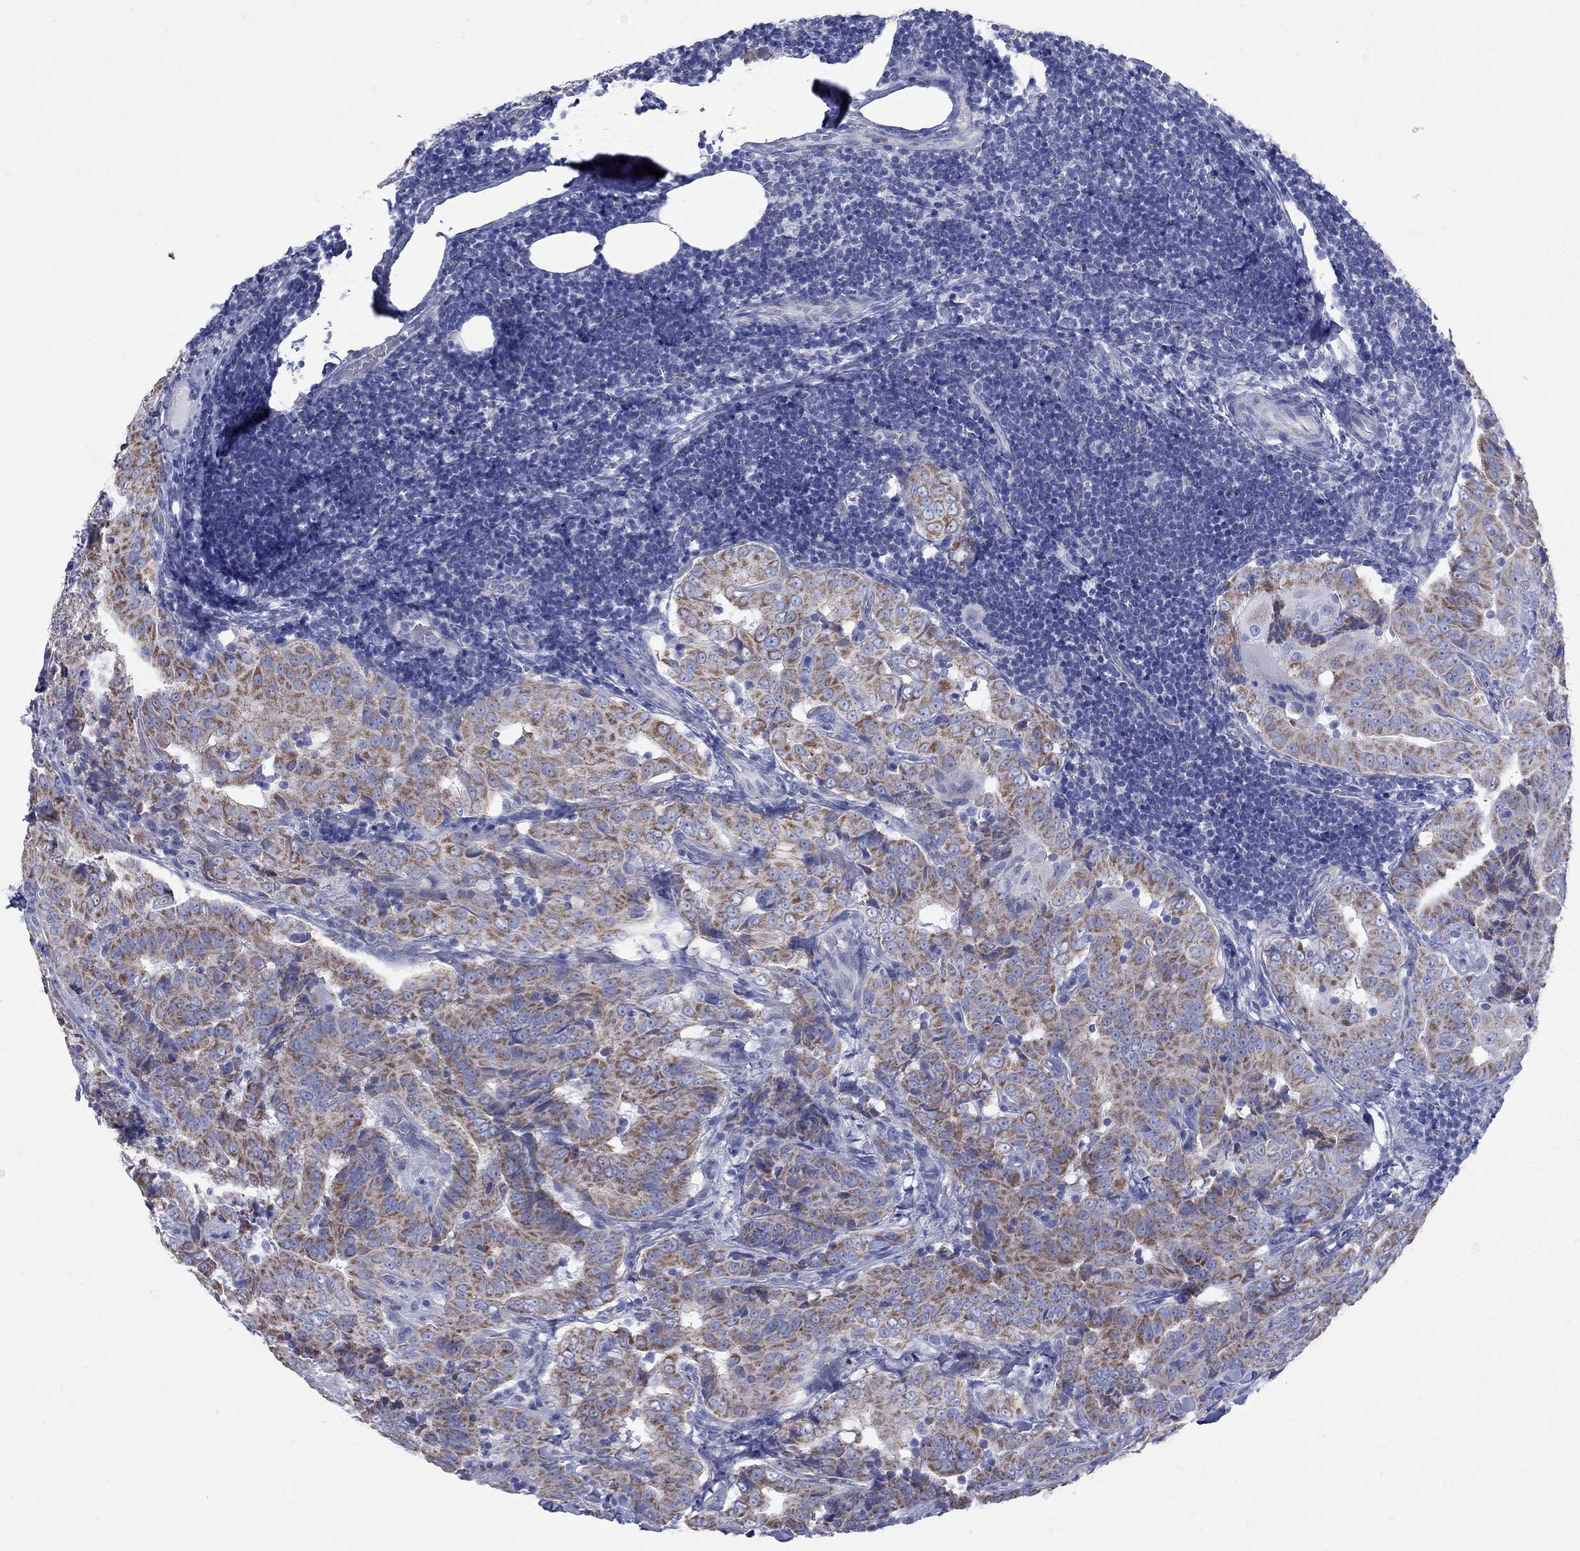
{"staining": {"intensity": "strong", "quantity": "25%-75%", "location": "cytoplasmic/membranous"}, "tissue": "thyroid cancer", "cell_type": "Tumor cells", "image_type": "cancer", "snomed": [{"axis": "morphology", "description": "Papillary adenocarcinoma, NOS"}, {"axis": "topography", "description": "Thyroid gland"}], "caption": "A brown stain highlights strong cytoplasmic/membranous staining of a protein in human thyroid cancer (papillary adenocarcinoma) tumor cells.", "gene": "PDZD3", "patient": {"sex": "male", "age": 61}}